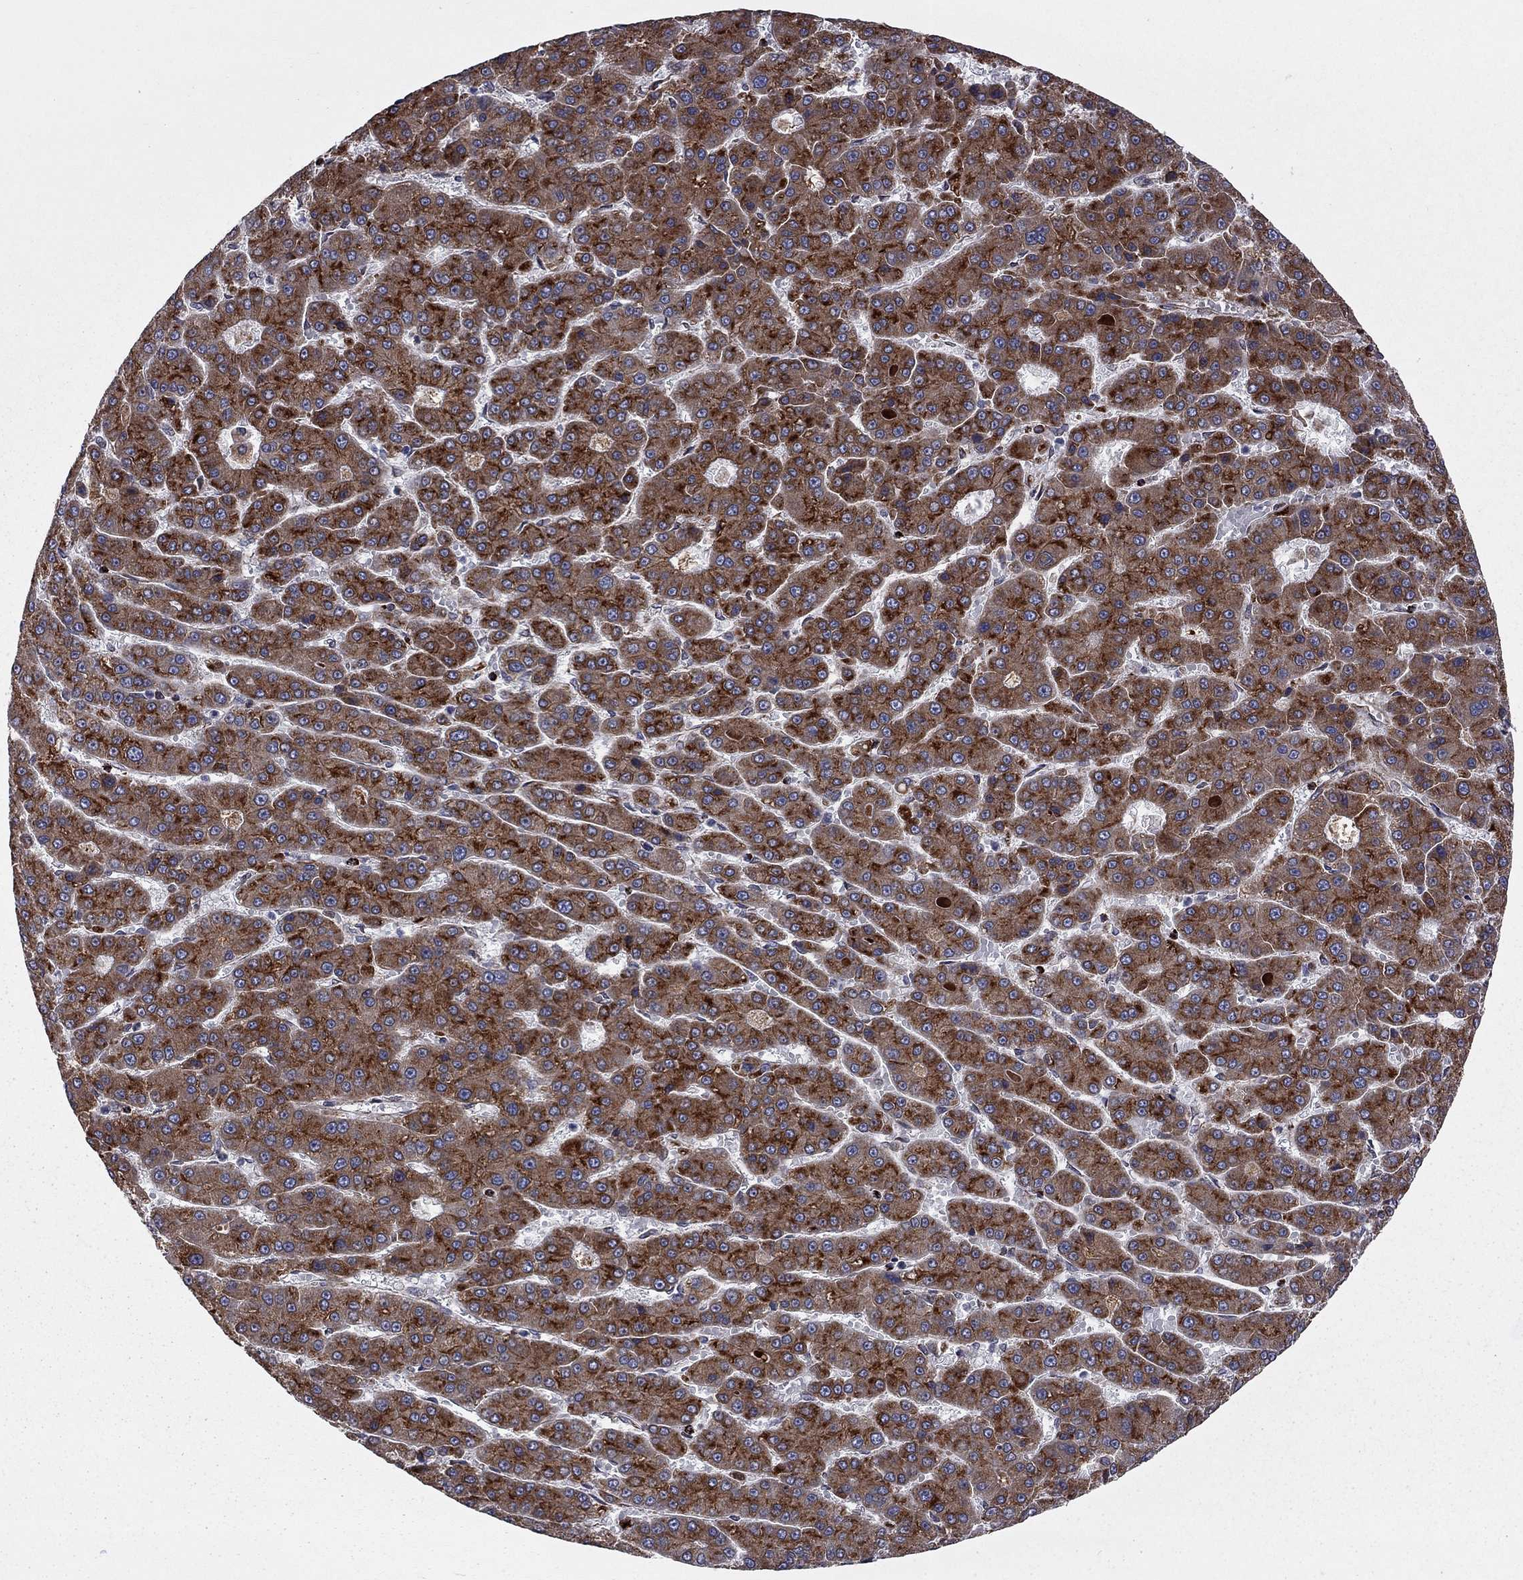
{"staining": {"intensity": "moderate", "quantity": ">75%", "location": "cytoplasmic/membranous"}, "tissue": "liver cancer", "cell_type": "Tumor cells", "image_type": "cancer", "snomed": [{"axis": "morphology", "description": "Carcinoma, Hepatocellular, NOS"}, {"axis": "topography", "description": "Liver"}], "caption": "Immunohistochemical staining of human liver cancer (hepatocellular carcinoma) reveals medium levels of moderate cytoplasmic/membranous expression in approximately >75% of tumor cells.", "gene": "CLPTM1", "patient": {"sex": "male", "age": 70}}